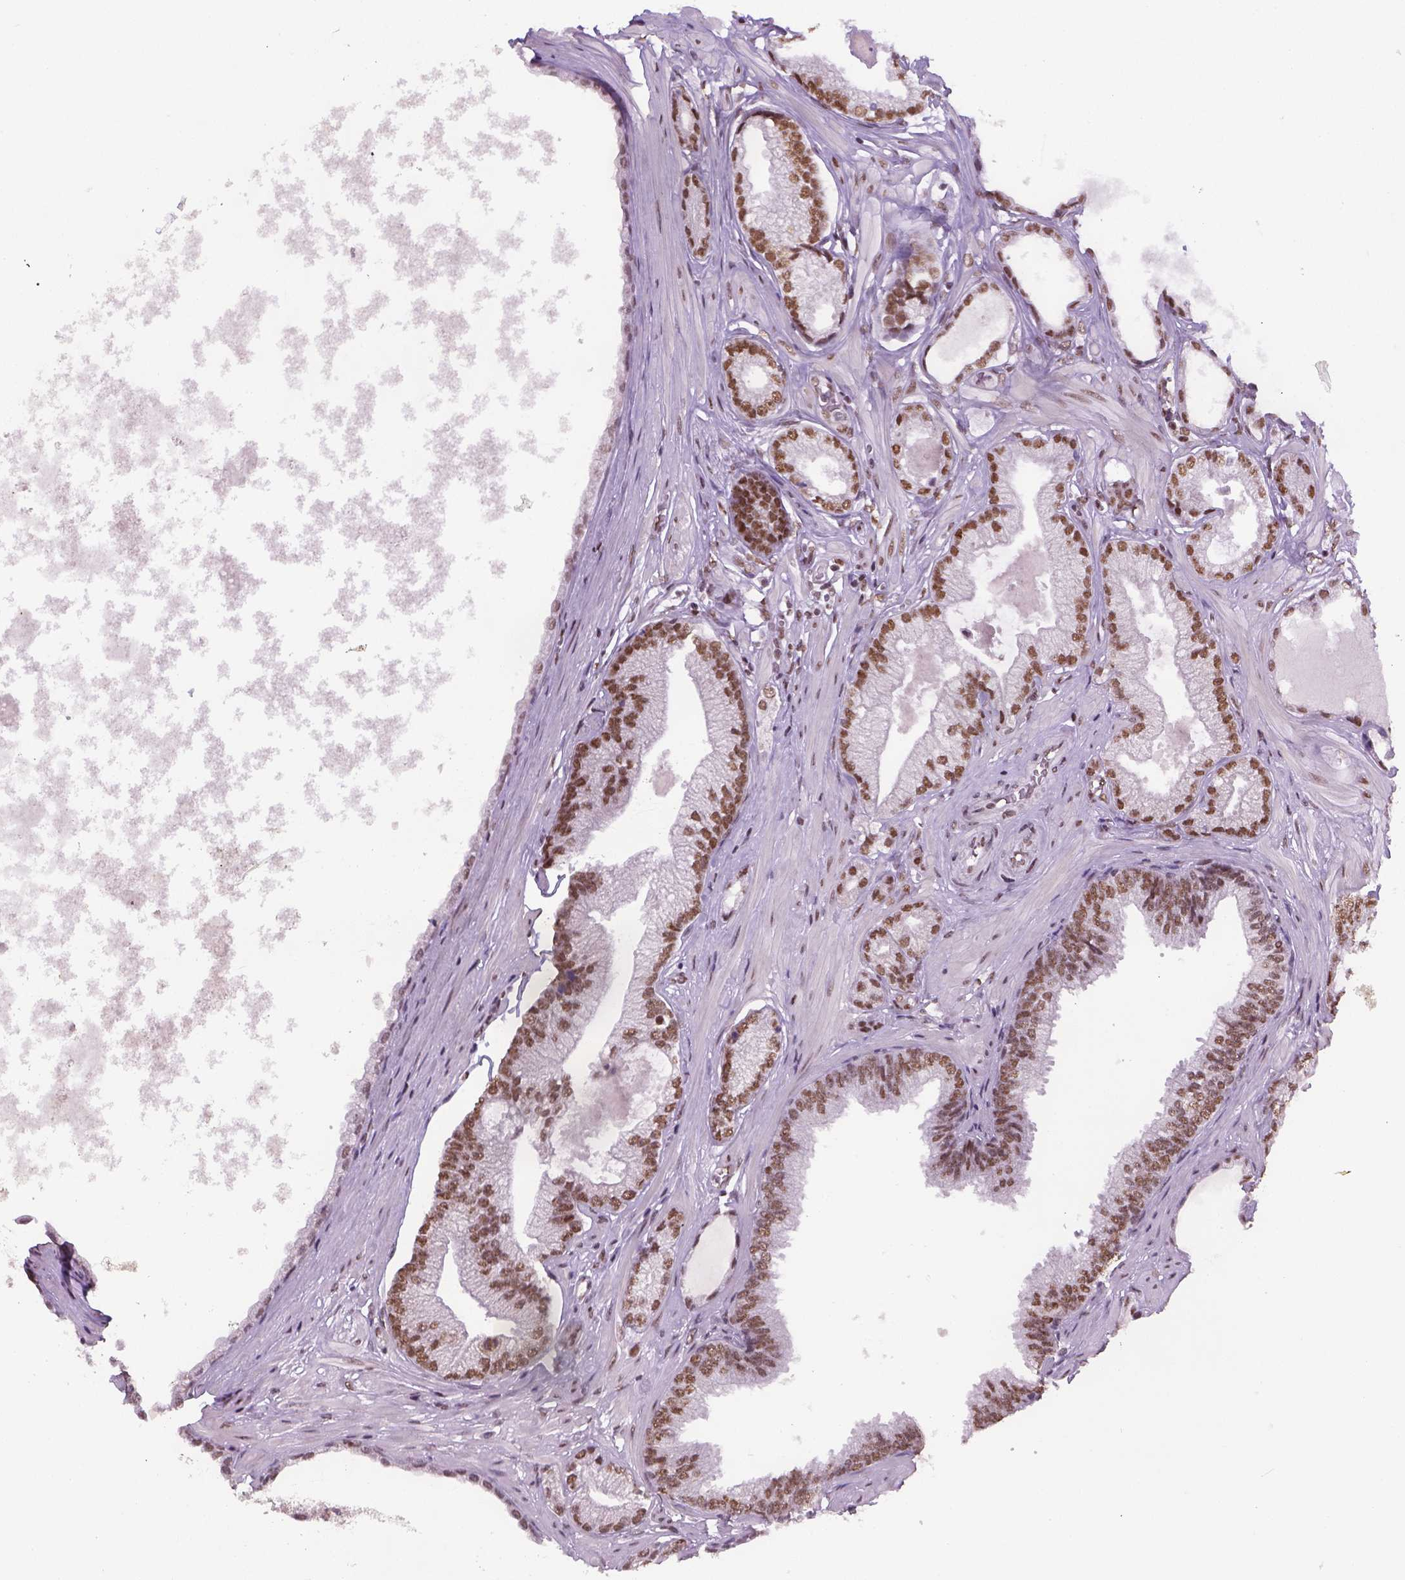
{"staining": {"intensity": "moderate", "quantity": ">75%", "location": "nuclear"}, "tissue": "prostate cancer", "cell_type": "Tumor cells", "image_type": "cancer", "snomed": [{"axis": "morphology", "description": "Adenocarcinoma, Low grade"}, {"axis": "topography", "description": "Prostate"}], "caption": "This photomicrograph reveals immunohistochemistry (IHC) staining of prostate cancer (low-grade adenocarcinoma), with medium moderate nuclear expression in approximately >75% of tumor cells.", "gene": "FANCE", "patient": {"sex": "male", "age": 64}}